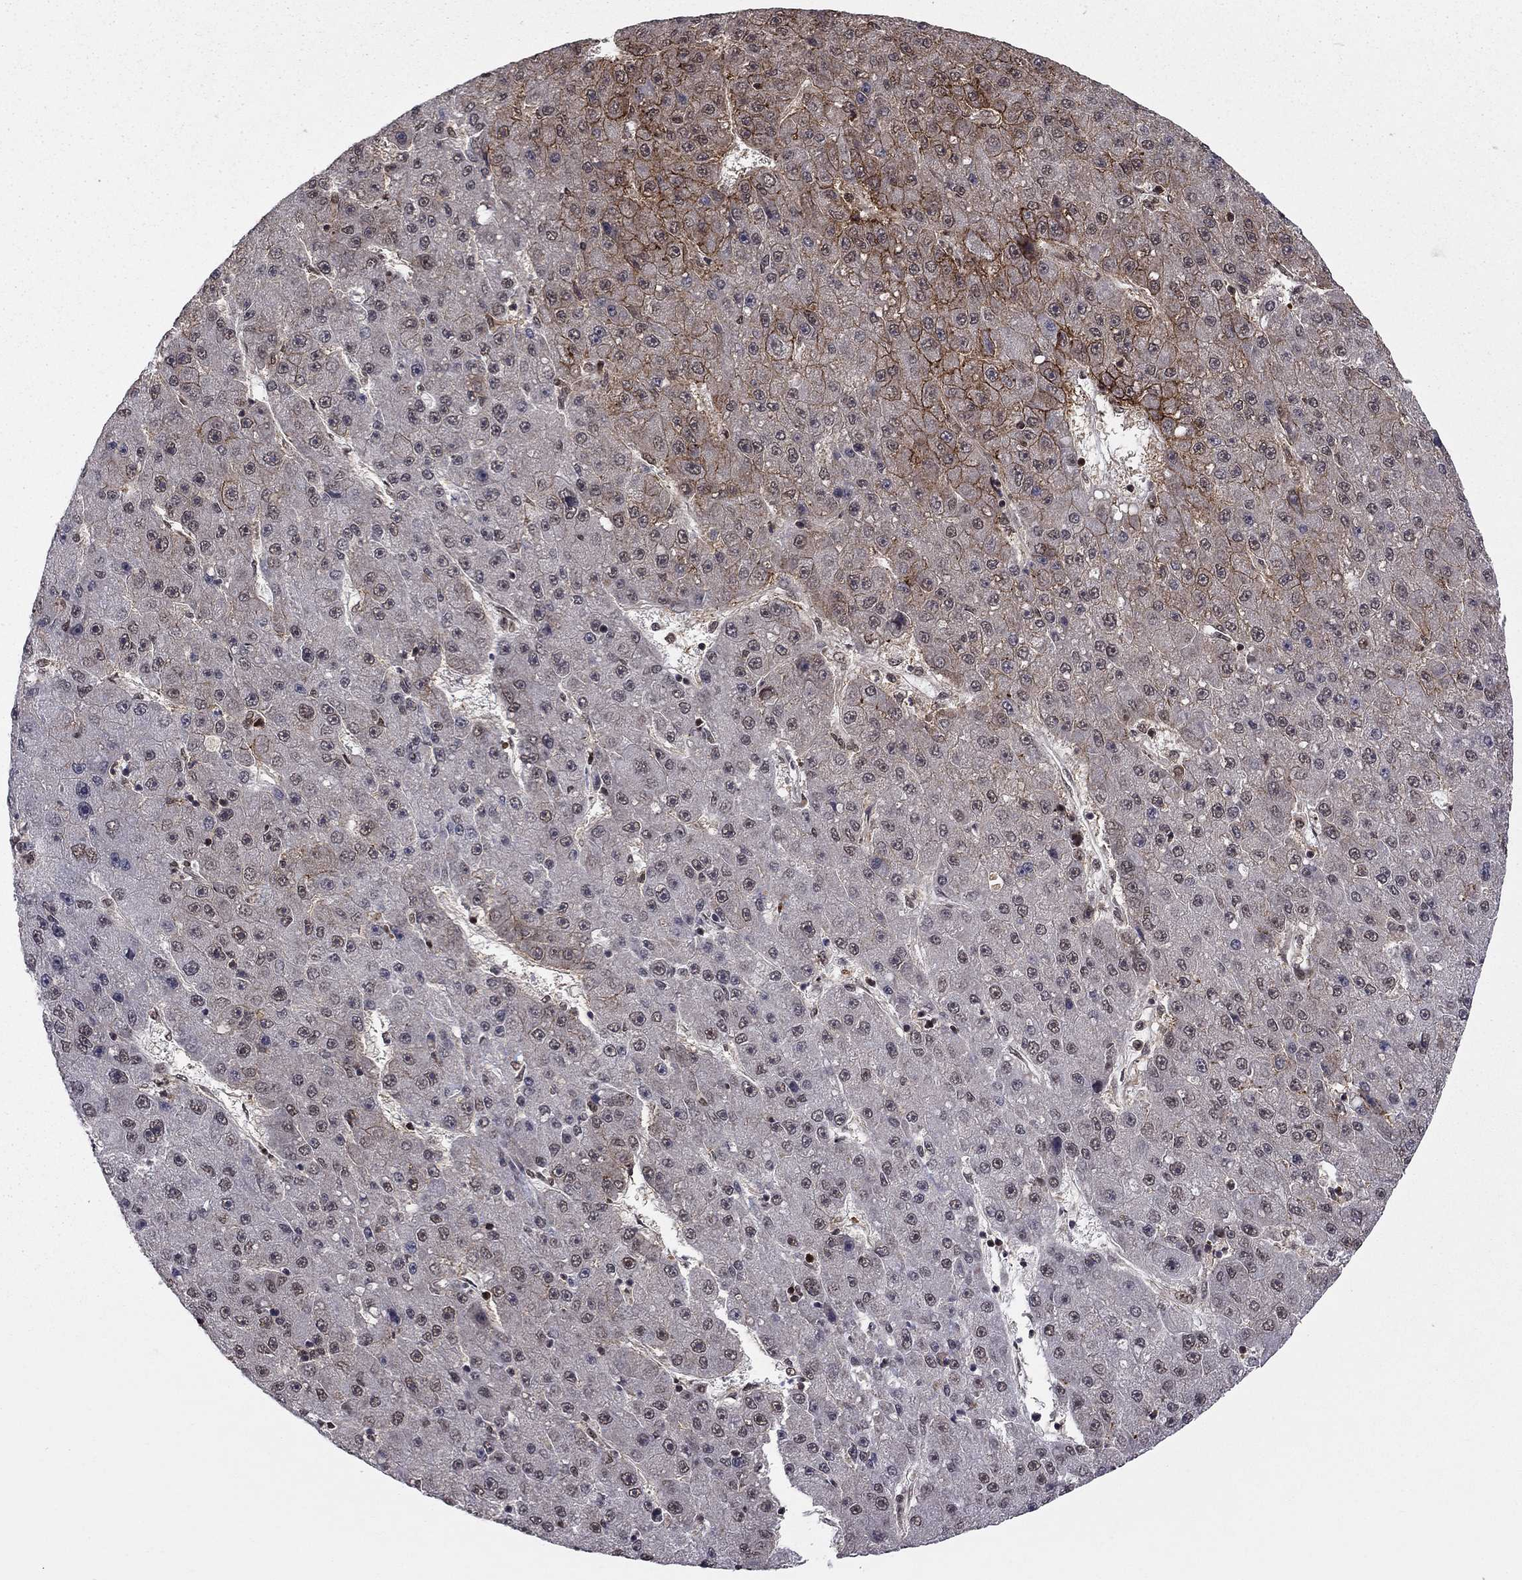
{"staining": {"intensity": "strong", "quantity": "<25%", "location": "cytoplasmic/membranous"}, "tissue": "liver cancer", "cell_type": "Tumor cells", "image_type": "cancer", "snomed": [{"axis": "morphology", "description": "Carcinoma, Hepatocellular, NOS"}, {"axis": "topography", "description": "Liver"}], "caption": "An immunohistochemistry micrograph of neoplastic tissue is shown. Protein staining in brown highlights strong cytoplasmic/membranous positivity in liver cancer within tumor cells. The staining is performed using DAB (3,3'-diaminobenzidine) brown chromogen to label protein expression. The nuclei are counter-stained blue using hematoxylin.", "gene": "SSX2IP", "patient": {"sex": "male", "age": 67}}